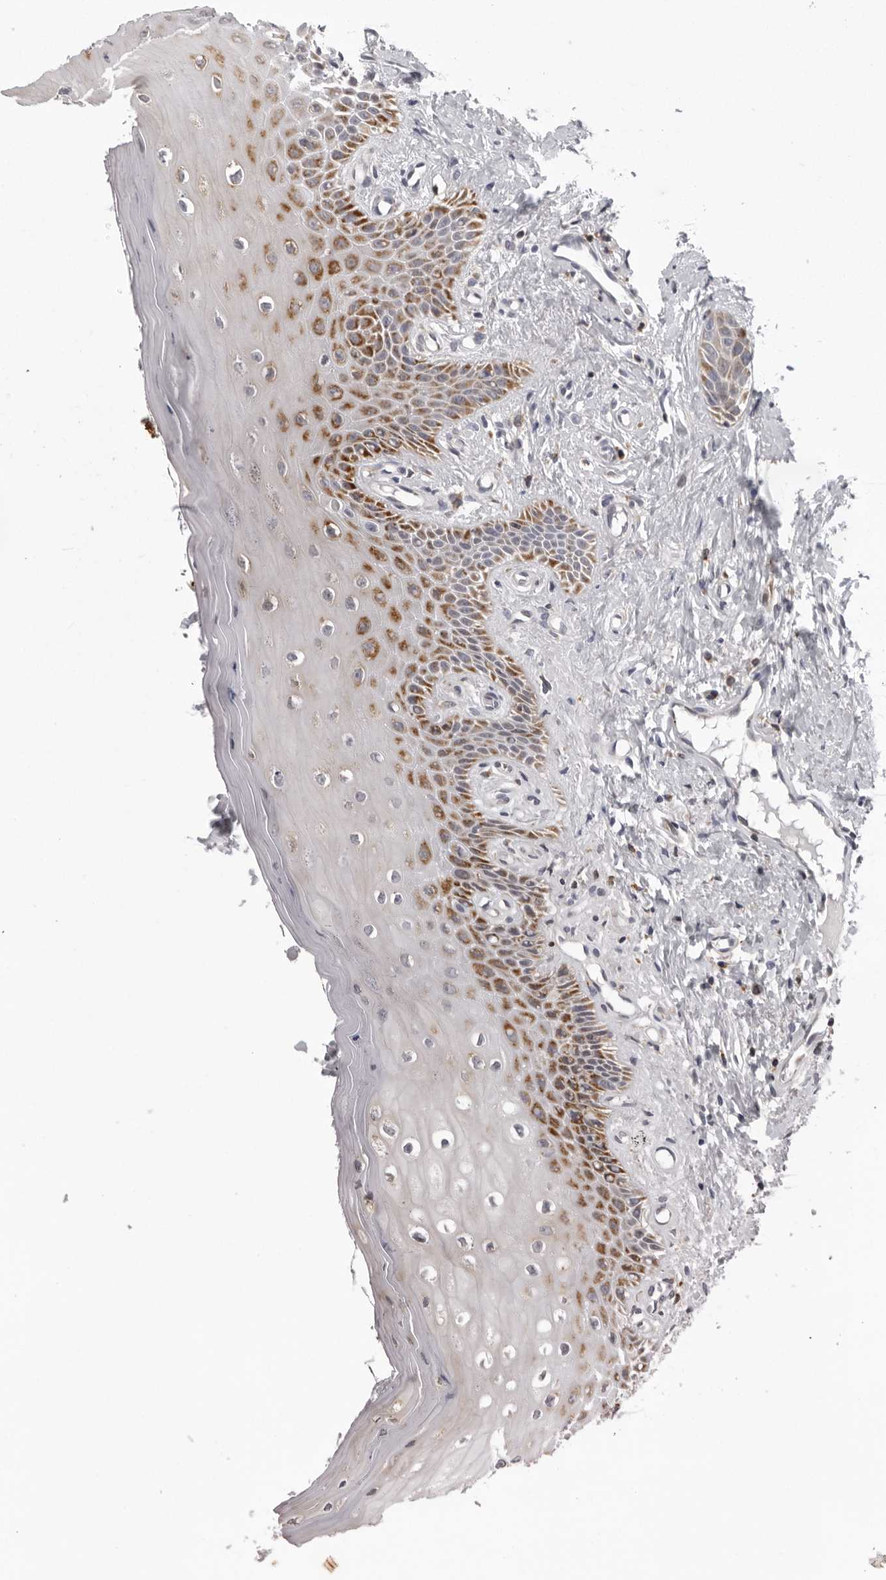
{"staining": {"intensity": "moderate", "quantity": "<25%", "location": "cytoplasmic/membranous"}, "tissue": "oral mucosa", "cell_type": "Squamous epithelial cells", "image_type": "normal", "snomed": [{"axis": "morphology", "description": "Normal tissue, NOS"}, {"axis": "topography", "description": "Oral tissue"}], "caption": "This micrograph exhibits normal oral mucosa stained with IHC to label a protein in brown. The cytoplasmic/membranous of squamous epithelial cells show moderate positivity for the protein. Nuclei are counter-stained blue.", "gene": "CPT2", "patient": {"sex": "male", "age": 66}}